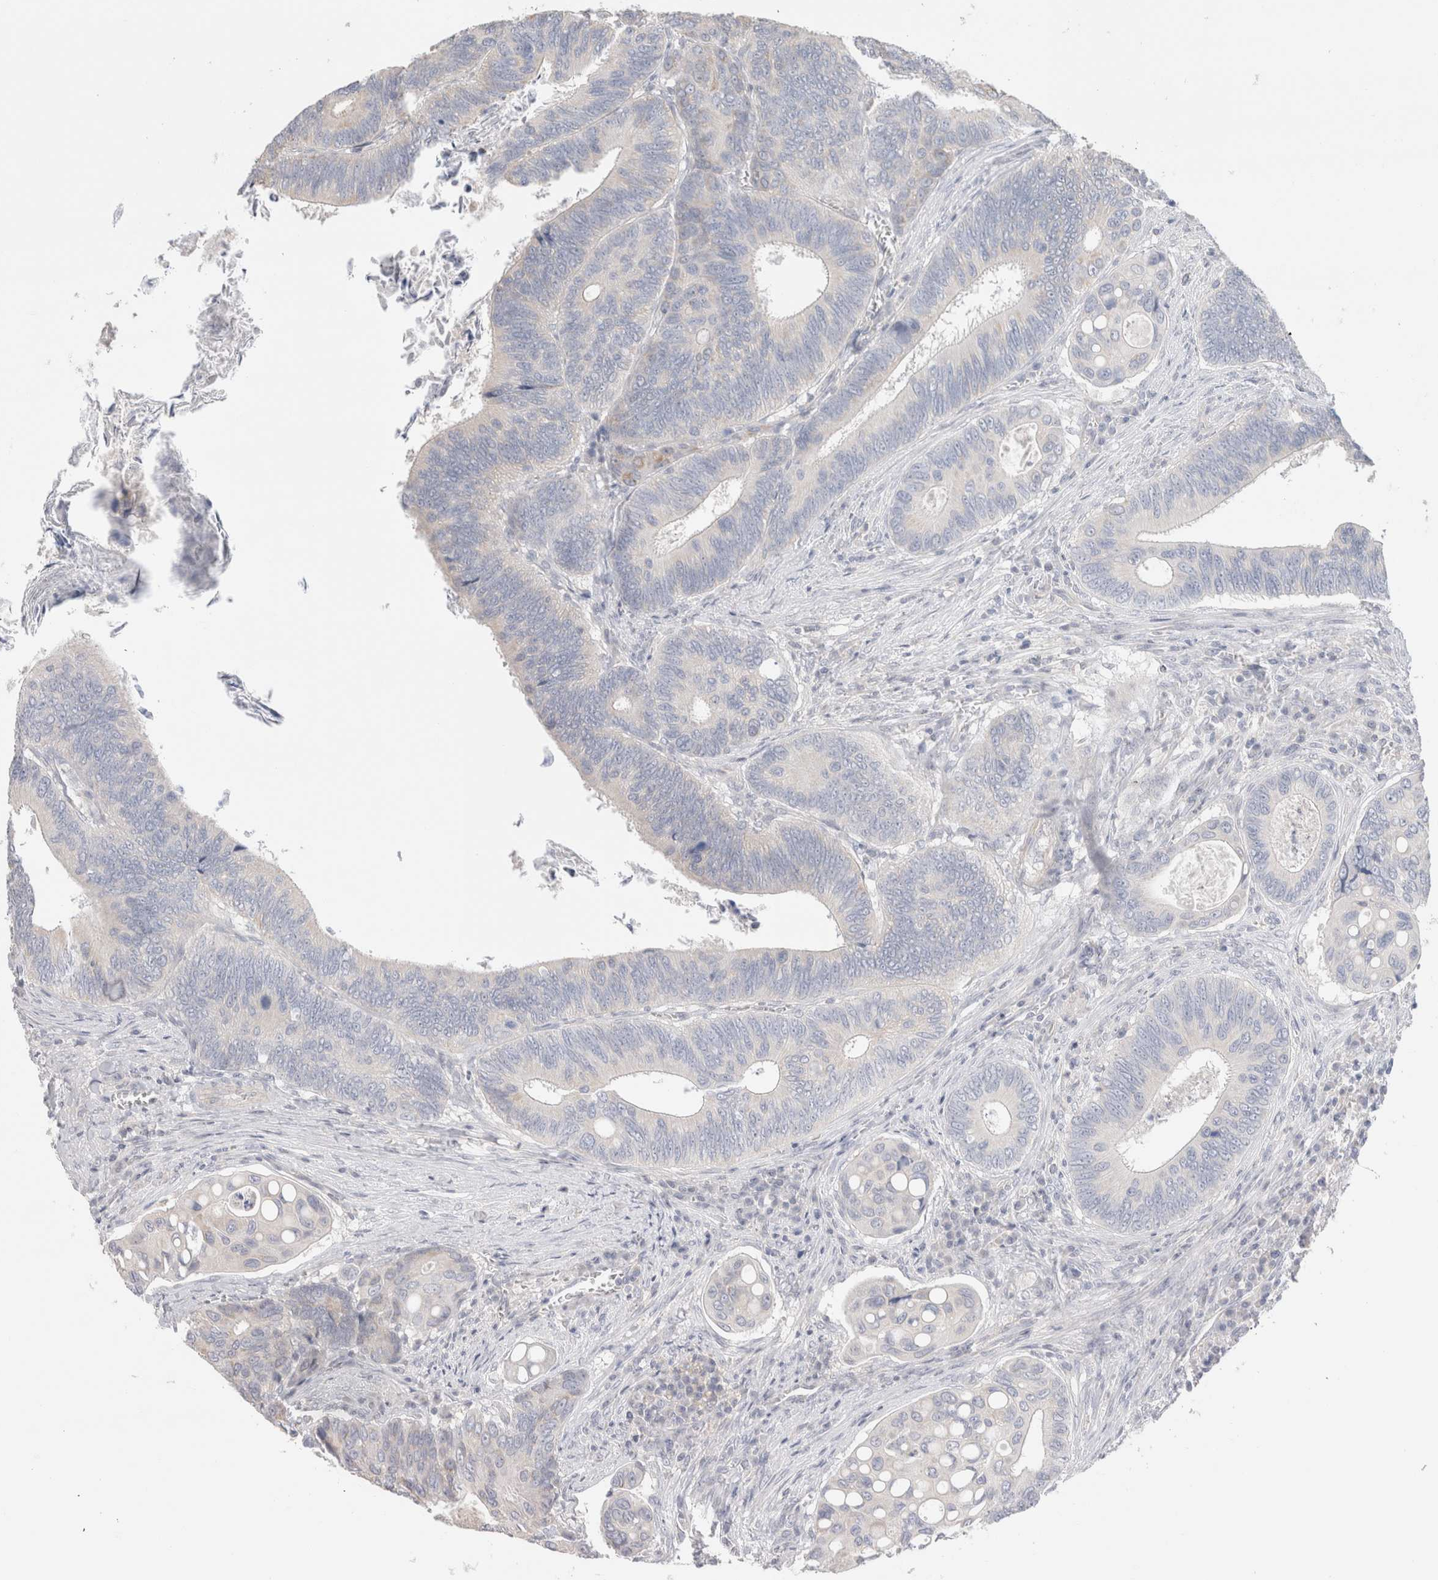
{"staining": {"intensity": "negative", "quantity": "none", "location": "none"}, "tissue": "colorectal cancer", "cell_type": "Tumor cells", "image_type": "cancer", "snomed": [{"axis": "morphology", "description": "Inflammation, NOS"}, {"axis": "morphology", "description": "Adenocarcinoma, NOS"}, {"axis": "topography", "description": "Colon"}], "caption": "High magnification brightfield microscopy of colorectal cancer (adenocarcinoma) stained with DAB (brown) and counterstained with hematoxylin (blue): tumor cells show no significant staining.", "gene": "DMD", "patient": {"sex": "male", "age": 72}}